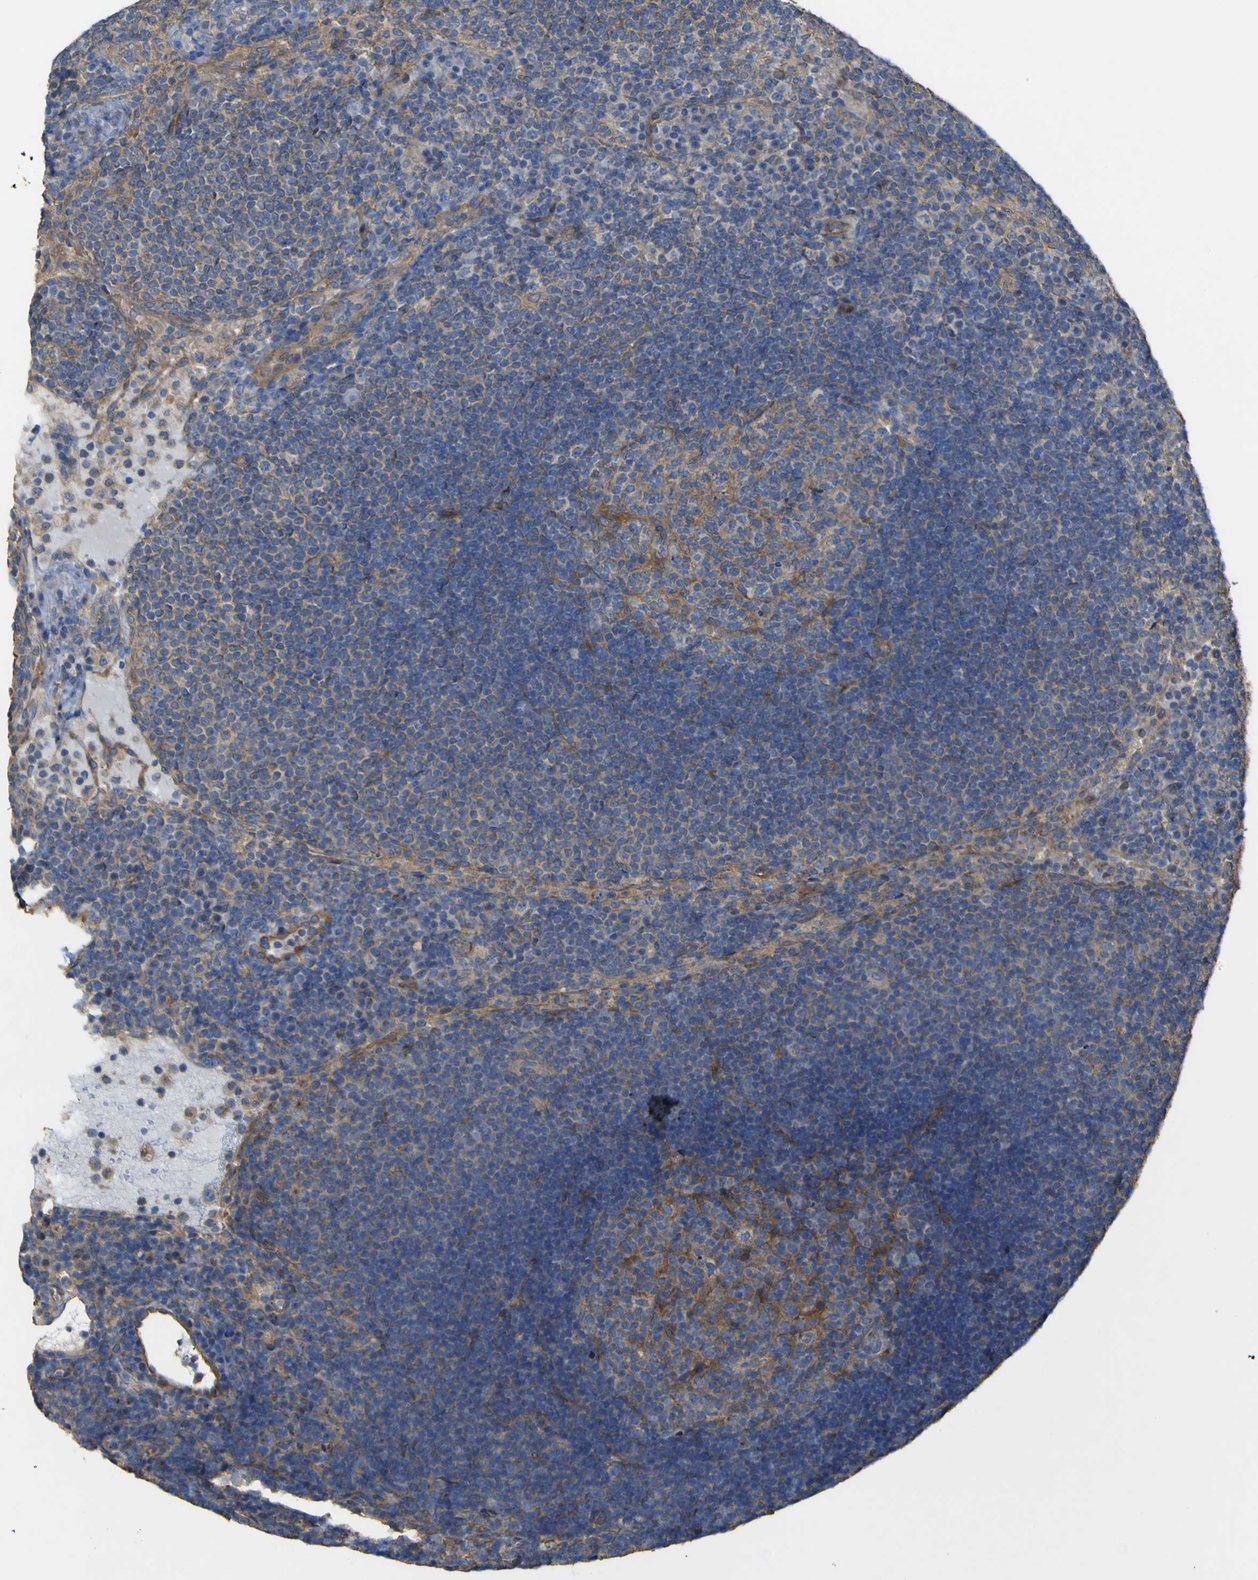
{"staining": {"intensity": "moderate", "quantity": ">75%", "location": "cytoplasmic/membranous"}, "tissue": "lymph node", "cell_type": "Germinal center cells", "image_type": "normal", "snomed": [{"axis": "morphology", "description": "Normal tissue, NOS"}, {"axis": "topography", "description": "Lymph node"}], "caption": "This image displays IHC staining of normal lymph node, with medium moderate cytoplasmic/membranous positivity in approximately >75% of germinal center cells.", "gene": "TNFSF15", "patient": {"sex": "female", "age": 53}}